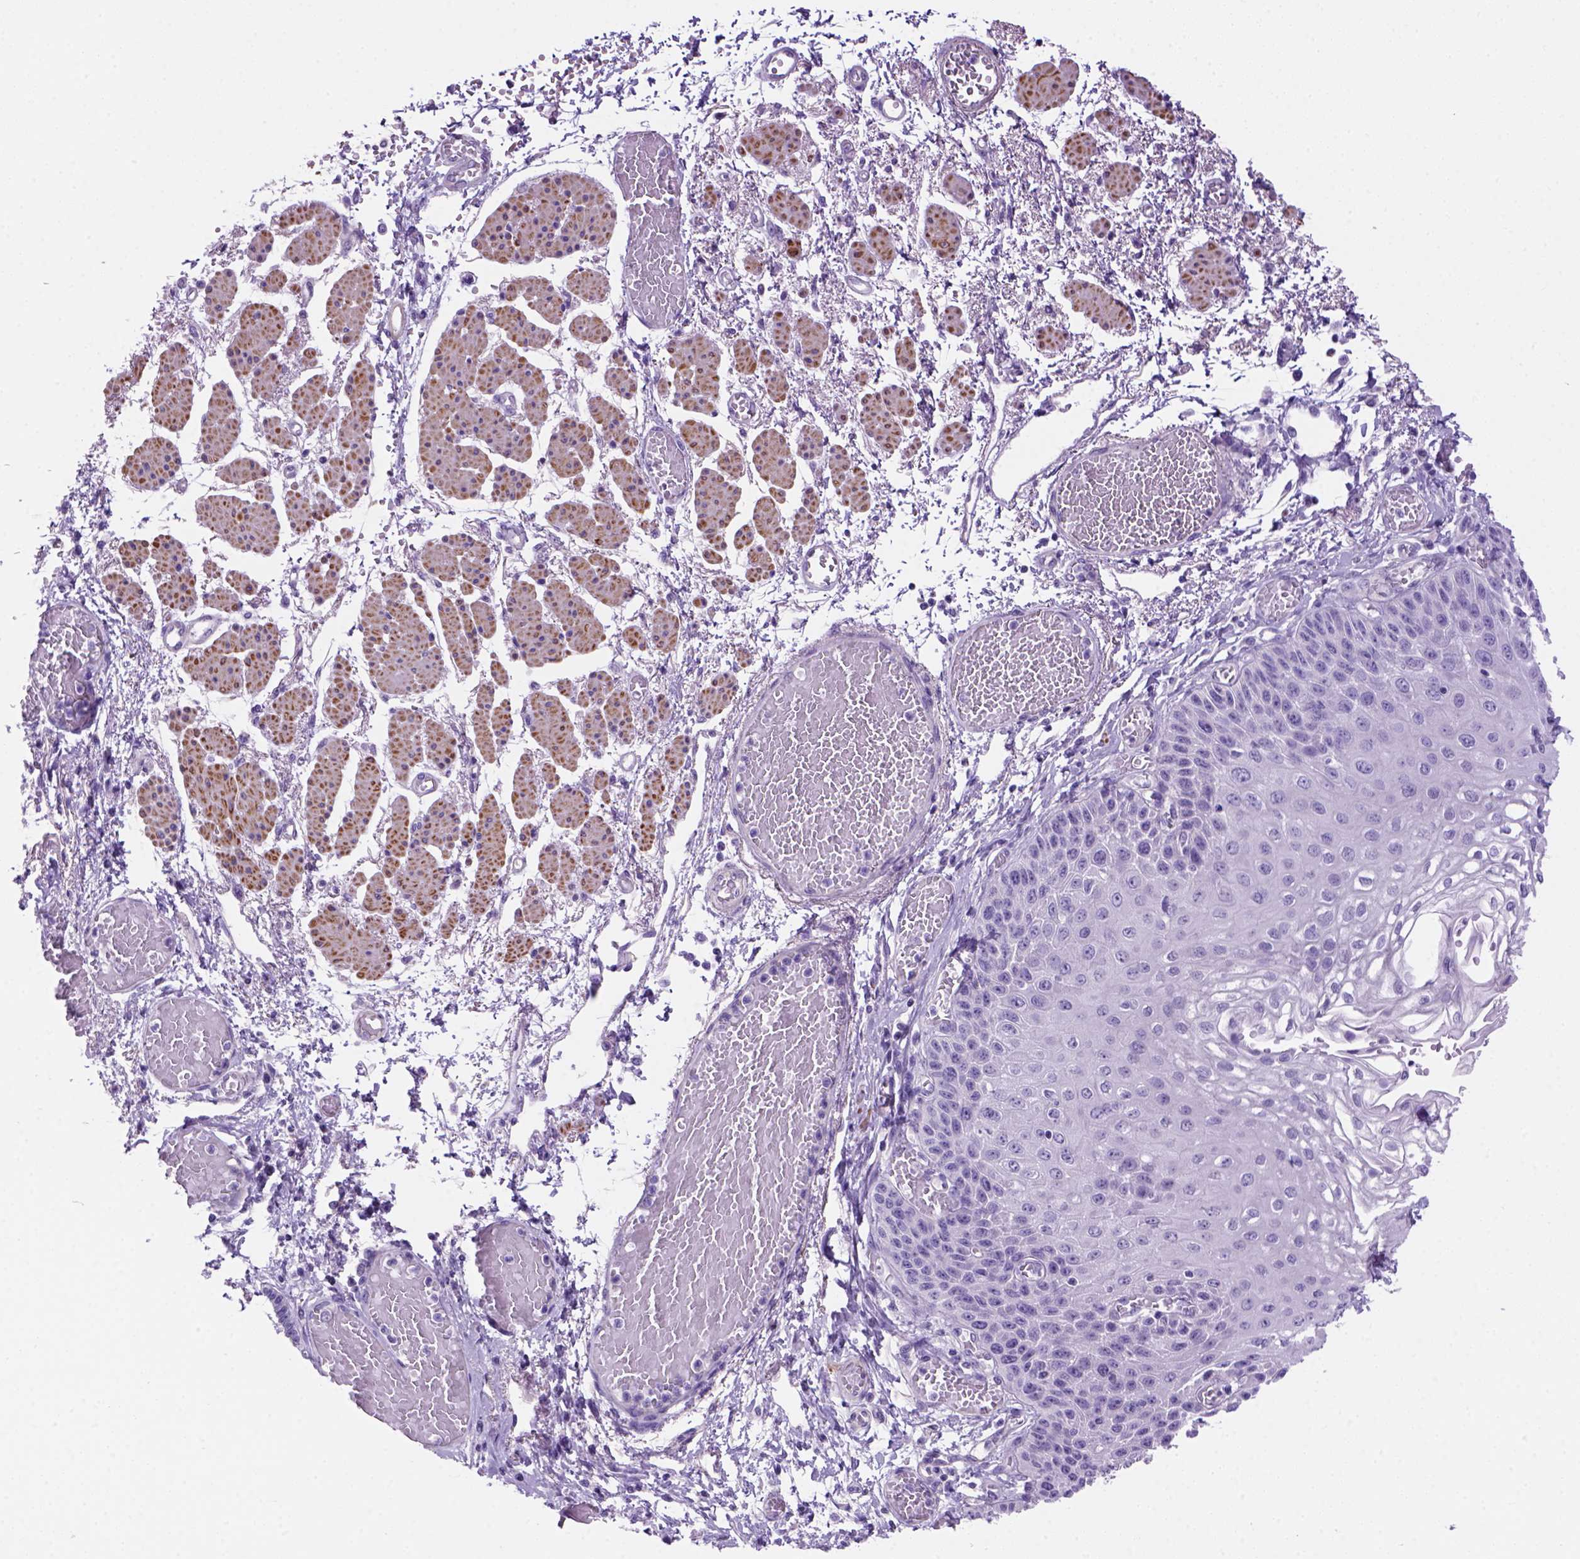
{"staining": {"intensity": "negative", "quantity": "none", "location": "none"}, "tissue": "esophagus", "cell_type": "Squamous epithelial cells", "image_type": "normal", "snomed": [{"axis": "morphology", "description": "Normal tissue, NOS"}, {"axis": "morphology", "description": "Adenocarcinoma, NOS"}, {"axis": "topography", "description": "Esophagus"}], "caption": "Immunohistochemistry photomicrograph of normal human esophagus stained for a protein (brown), which exhibits no positivity in squamous epithelial cells.", "gene": "ARHGEF33", "patient": {"sex": "male", "age": 81}}